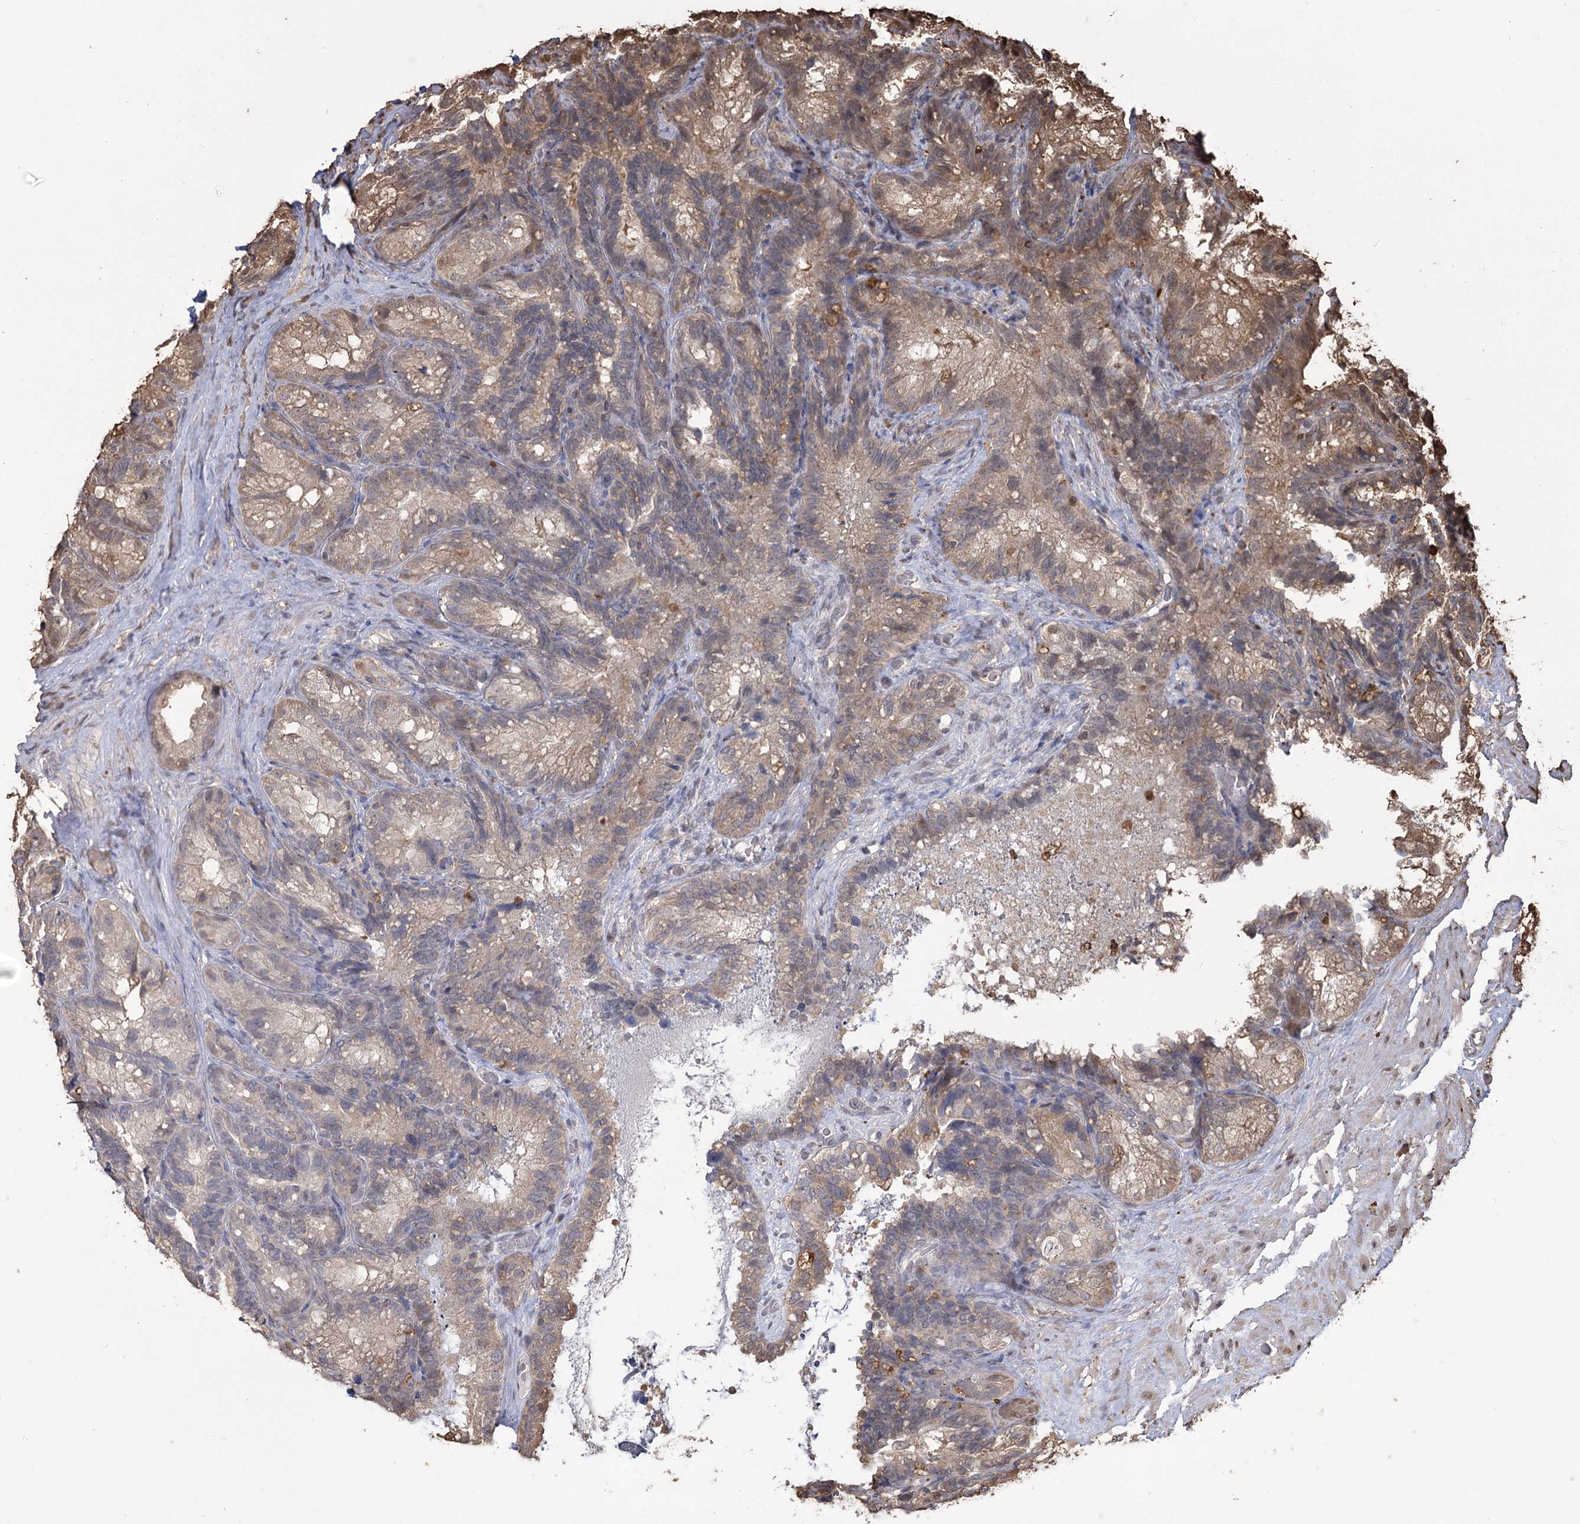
{"staining": {"intensity": "moderate", "quantity": "25%-75%", "location": "cytoplasmic/membranous"}, "tissue": "seminal vesicle", "cell_type": "Glandular cells", "image_type": "normal", "snomed": [{"axis": "morphology", "description": "Normal tissue, NOS"}, {"axis": "topography", "description": "Seminal veicle"}], "caption": "Seminal vesicle stained with a brown dye exhibits moderate cytoplasmic/membranous positive positivity in about 25%-75% of glandular cells.", "gene": "PLCH1", "patient": {"sex": "male", "age": 60}}